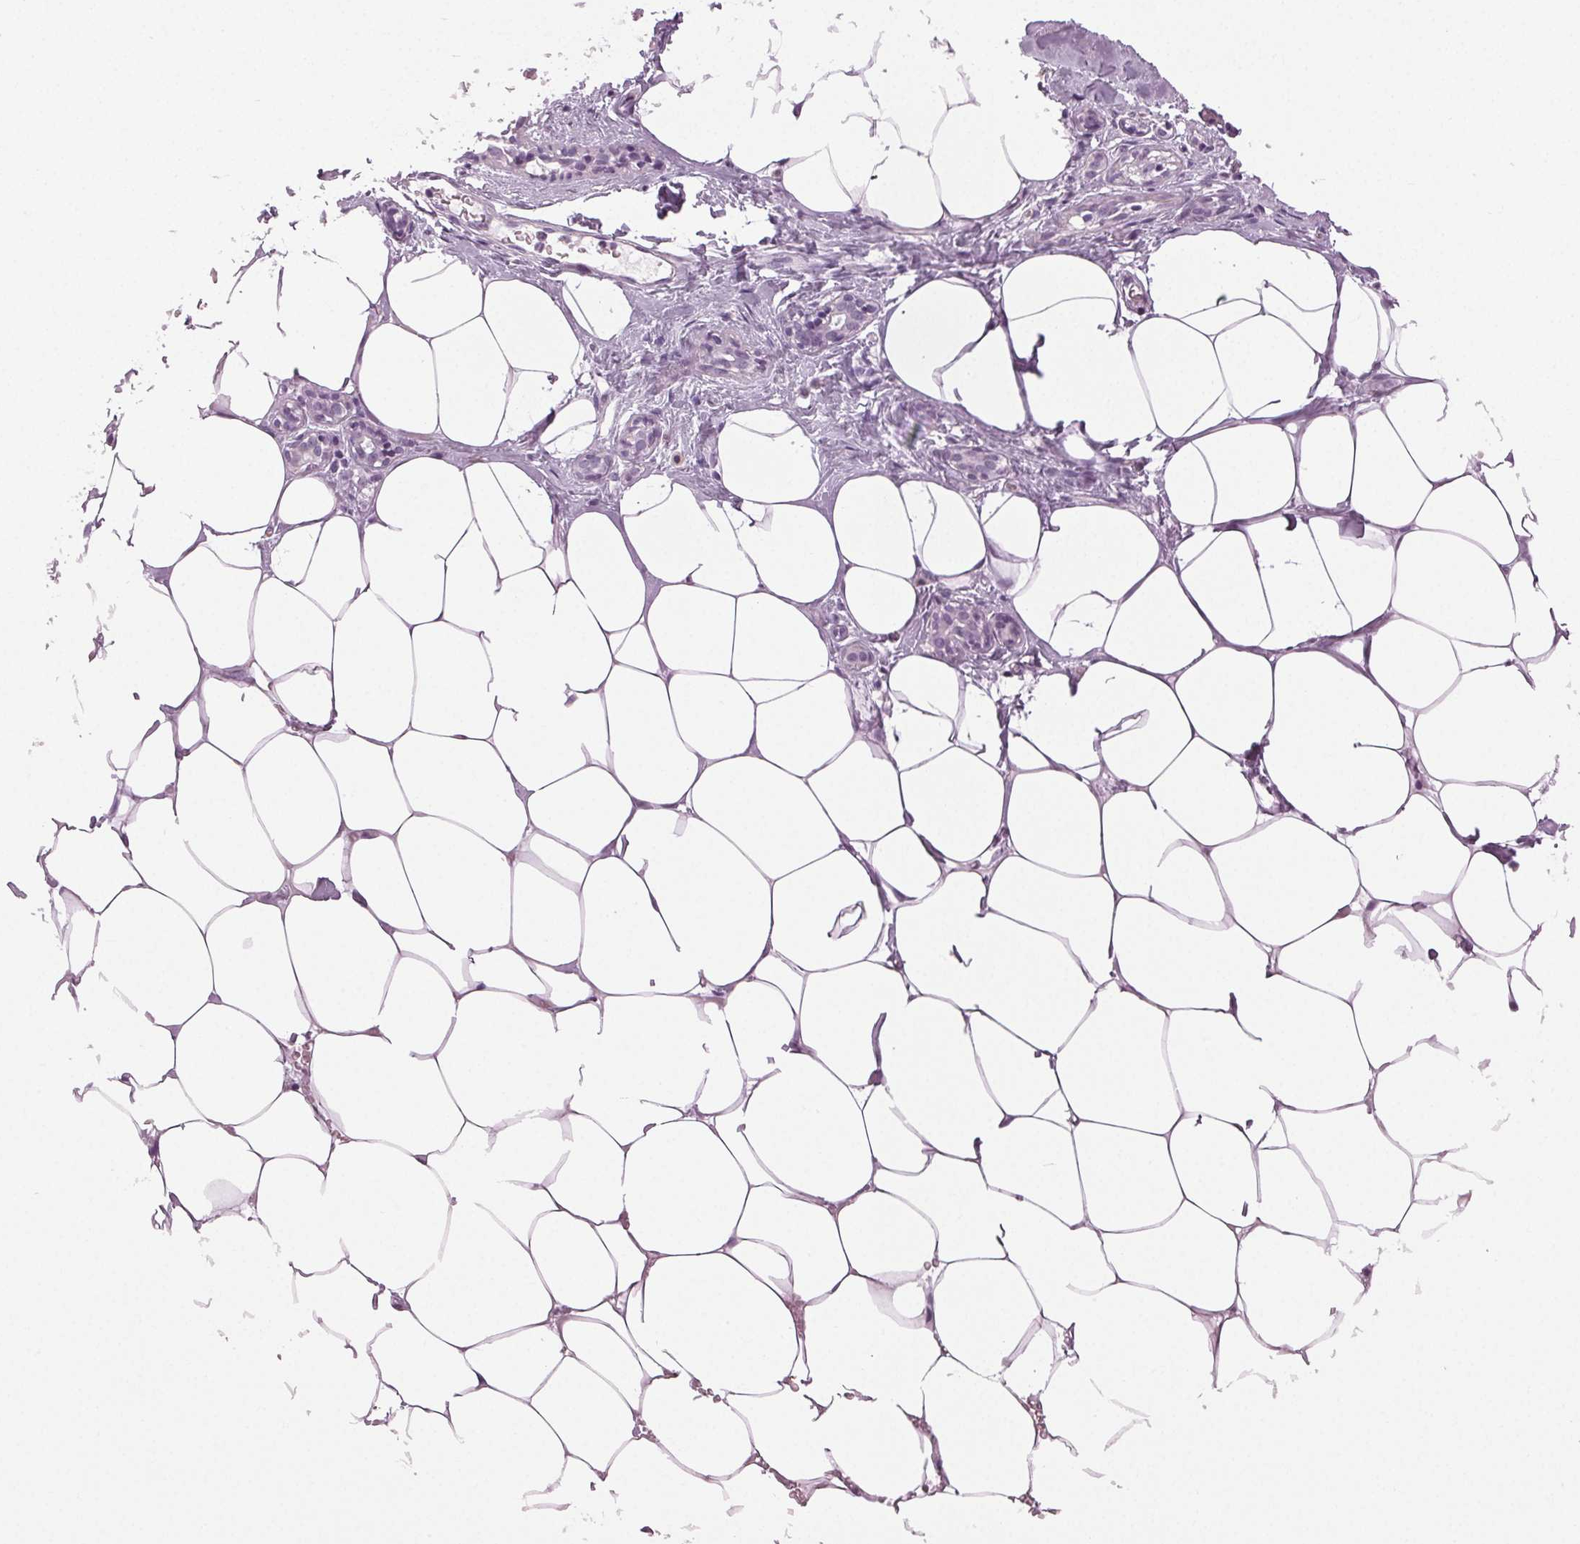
{"staining": {"intensity": "negative", "quantity": "none", "location": "none"}, "tissue": "breast", "cell_type": "Adipocytes", "image_type": "normal", "snomed": [{"axis": "morphology", "description": "Normal tissue, NOS"}, {"axis": "topography", "description": "Breast"}], "caption": "Immunohistochemistry micrograph of normal breast stained for a protein (brown), which exhibits no positivity in adipocytes.", "gene": "DNAH12", "patient": {"sex": "female", "age": 27}}